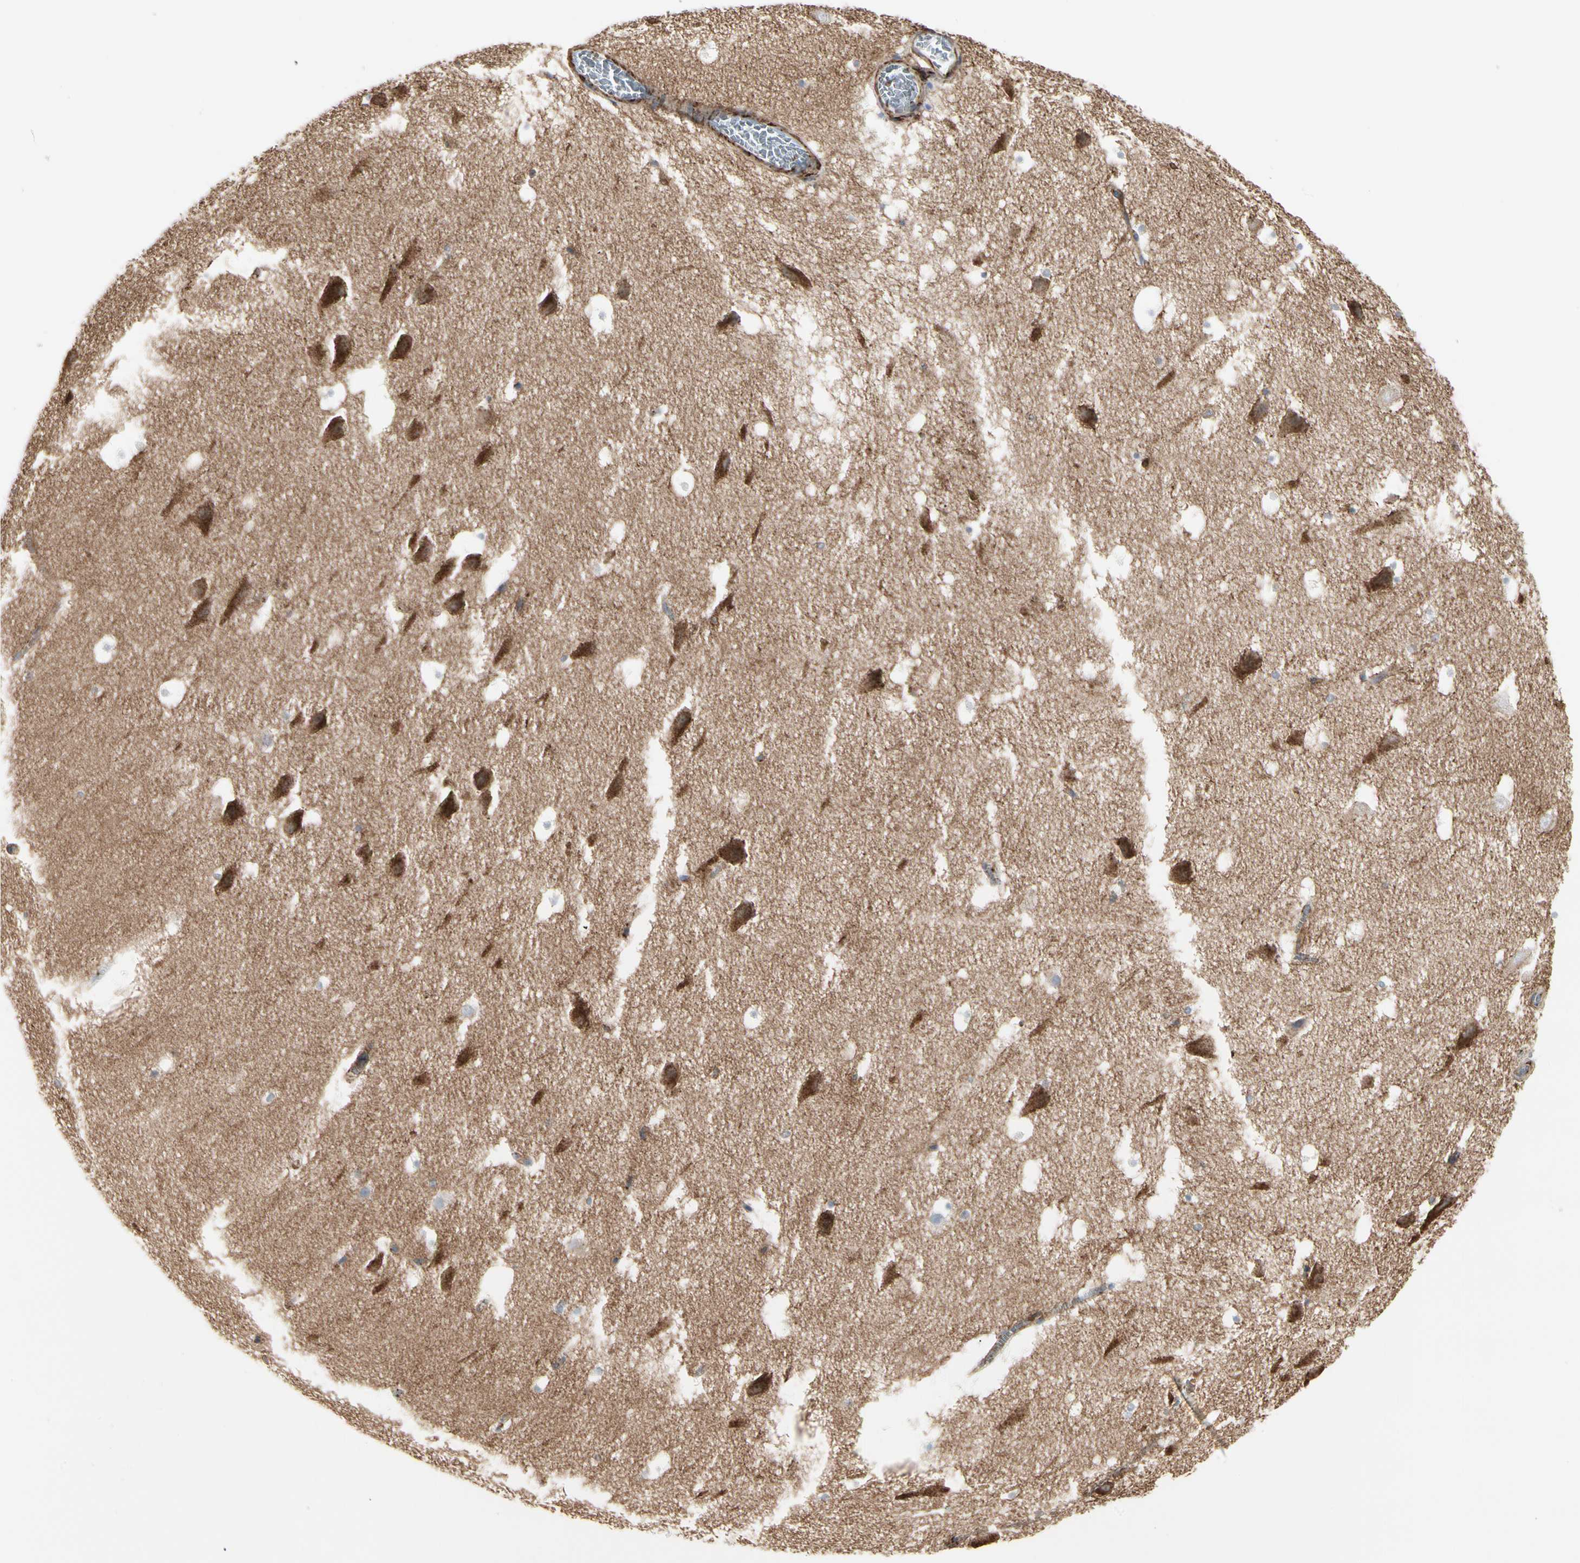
{"staining": {"intensity": "weak", "quantity": "<25%", "location": "cytoplasmic/membranous"}, "tissue": "hippocampus", "cell_type": "Glial cells", "image_type": "normal", "snomed": [{"axis": "morphology", "description": "Normal tissue, NOS"}, {"axis": "topography", "description": "Hippocampus"}], "caption": "DAB (3,3'-diaminobenzidine) immunohistochemical staining of benign human hippocampus shows no significant staining in glial cells.", "gene": "CLEC2B", "patient": {"sex": "male", "age": 45}}